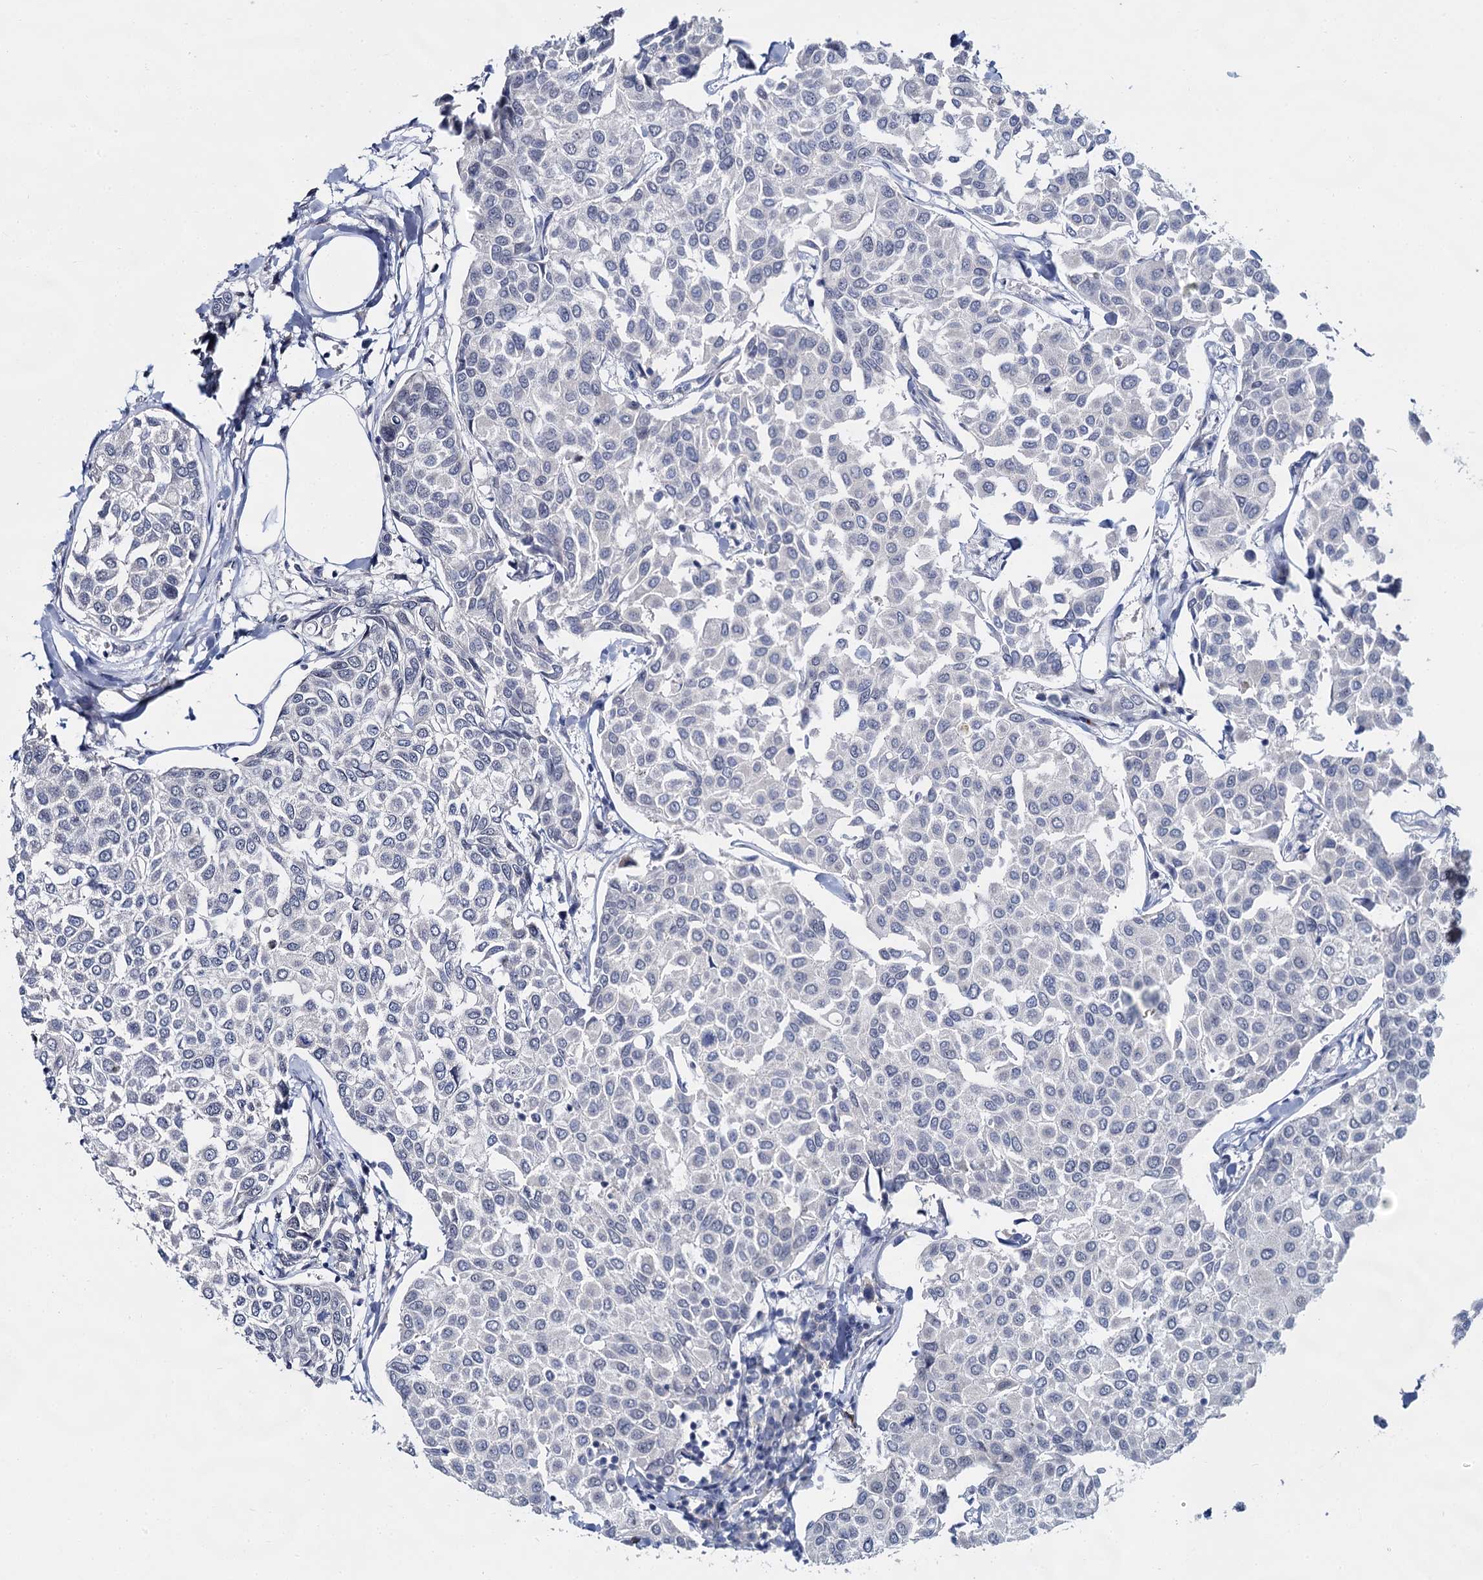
{"staining": {"intensity": "negative", "quantity": "none", "location": "none"}, "tissue": "breast cancer", "cell_type": "Tumor cells", "image_type": "cancer", "snomed": [{"axis": "morphology", "description": "Duct carcinoma"}, {"axis": "topography", "description": "Breast"}], "caption": "Immunohistochemistry of human infiltrating ductal carcinoma (breast) reveals no positivity in tumor cells.", "gene": "ACRBP", "patient": {"sex": "female", "age": 55}}